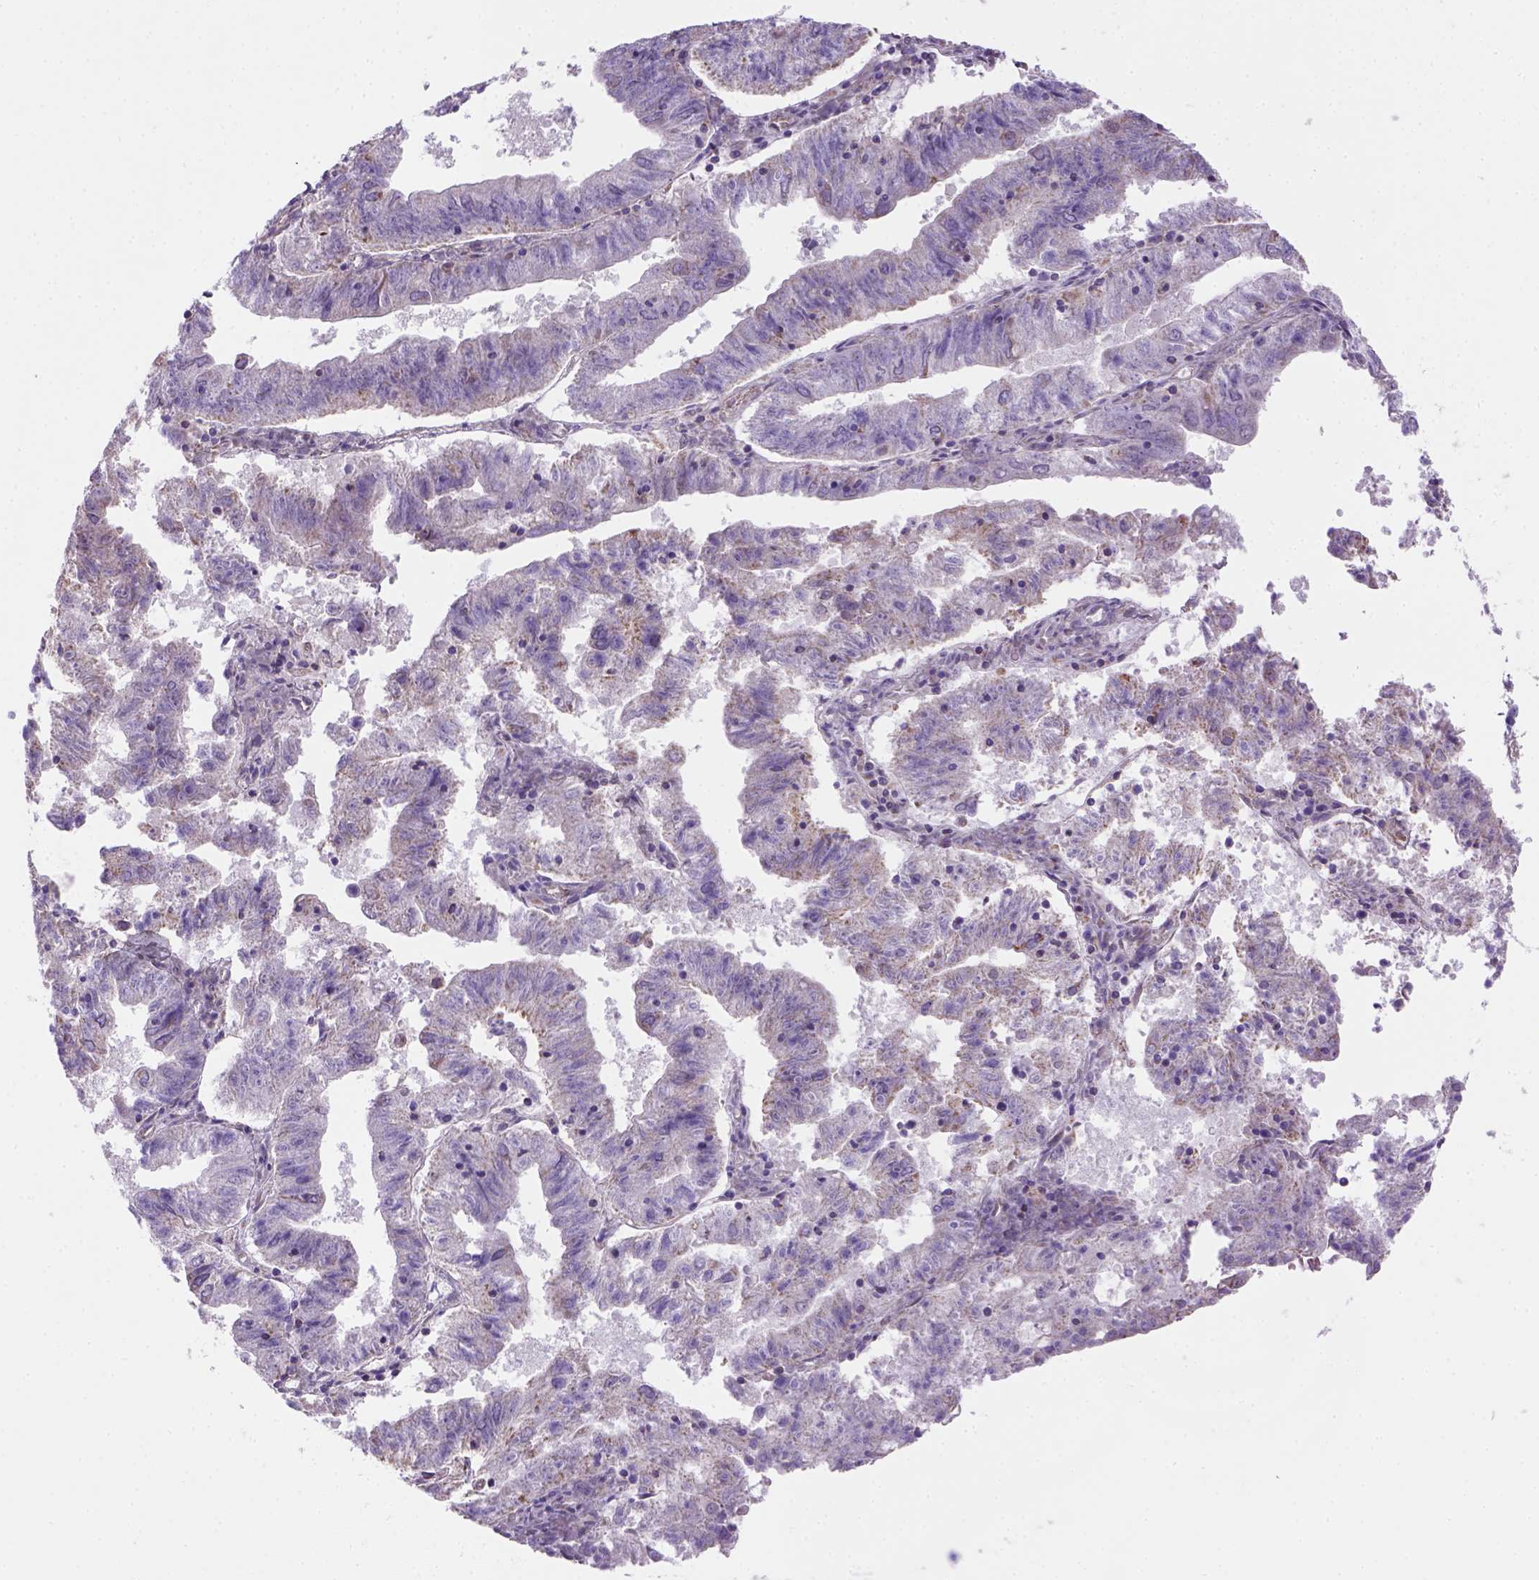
{"staining": {"intensity": "negative", "quantity": "none", "location": "none"}, "tissue": "endometrial cancer", "cell_type": "Tumor cells", "image_type": "cancer", "snomed": [{"axis": "morphology", "description": "Adenocarcinoma, NOS"}, {"axis": "topography", "description": "Endometrium"}], "caption": "Endometrial cancer stained for a protein using immunohistochemistry (IHC) reveals no staining tumor cells.", "gene": "HTRA1", "patient": {"sex": "female", "age": 82}}